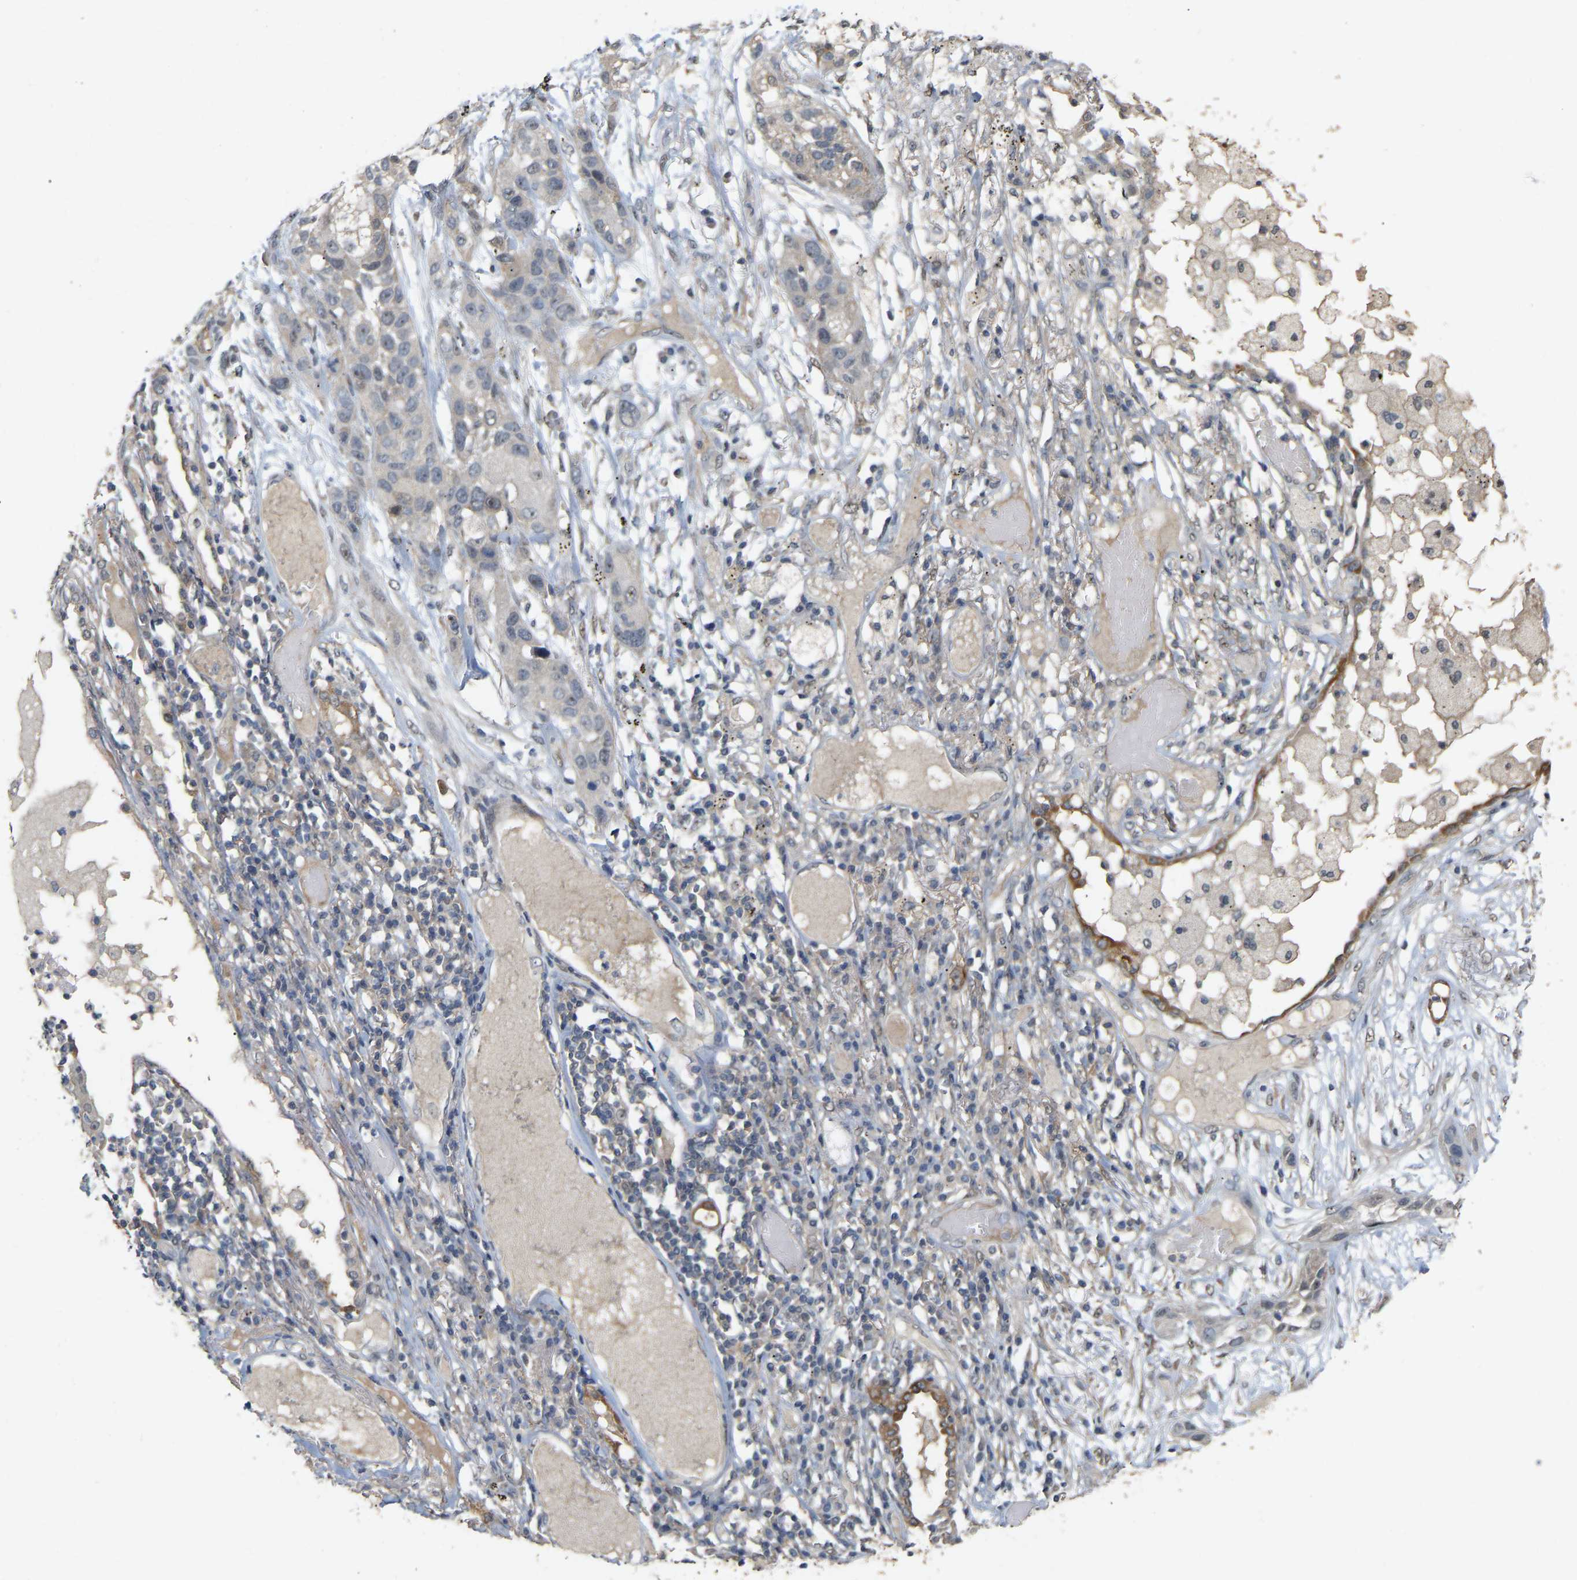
{"staining": {"intensity": "negative", "quantity": "none", "location": "none"}, "tissue": "lung cancer", "cell_type": "Tumor cells", "image_type": "cancer", "snomed": [{"axis": "morphology", "description": "Squamous cell carcinoma, NOS"}, {"axis": "topography", "description": "Lung"}], "caption": "A histopathology image of squamous cell carcinoma (lung) stained for a protein reveals no brown staining in tumor cells.", "gene": "RUVBL1", "patient": {"sex": "male", "age": 71}}